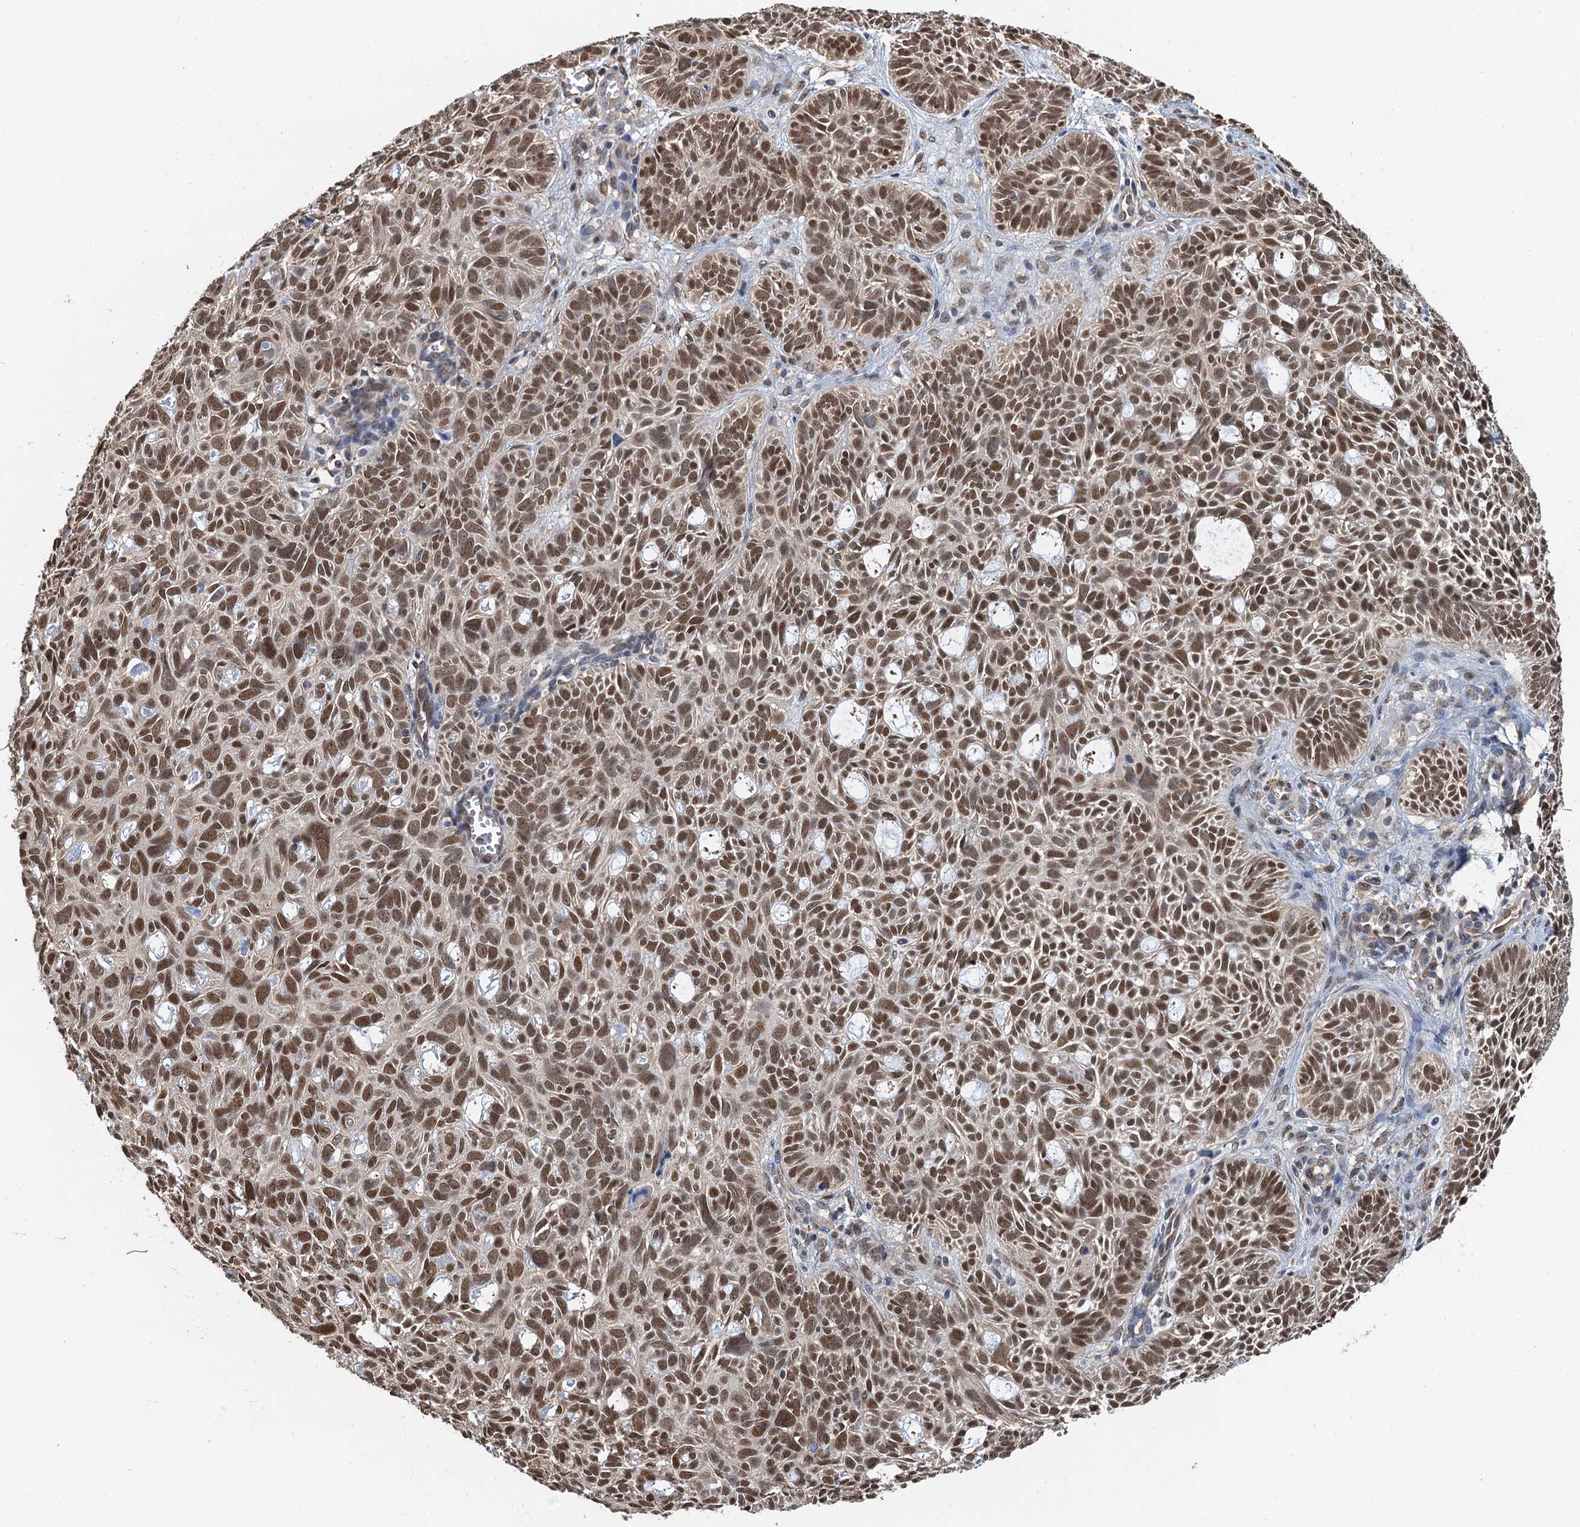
{"staining": {"intensity": "moderate", "quantity": ">75%", "location": "nuclear"}, "tissue": "skin cancer", "cell_type": "Tumor cells", "image_type": "cancer", "snomed": [{"axis": "morphology", "description": "Basal cell carcinoma"}, {"axis": "topography", "description": "Skin"}], "caption": "Basal cell carcinoma (skin) stained with immunohistochemistry demonstrates moderate nuclear expression in about >75% of tumor cells.", "gene": "CFDP1", "patient": {"sex": "male", "age": 69}}